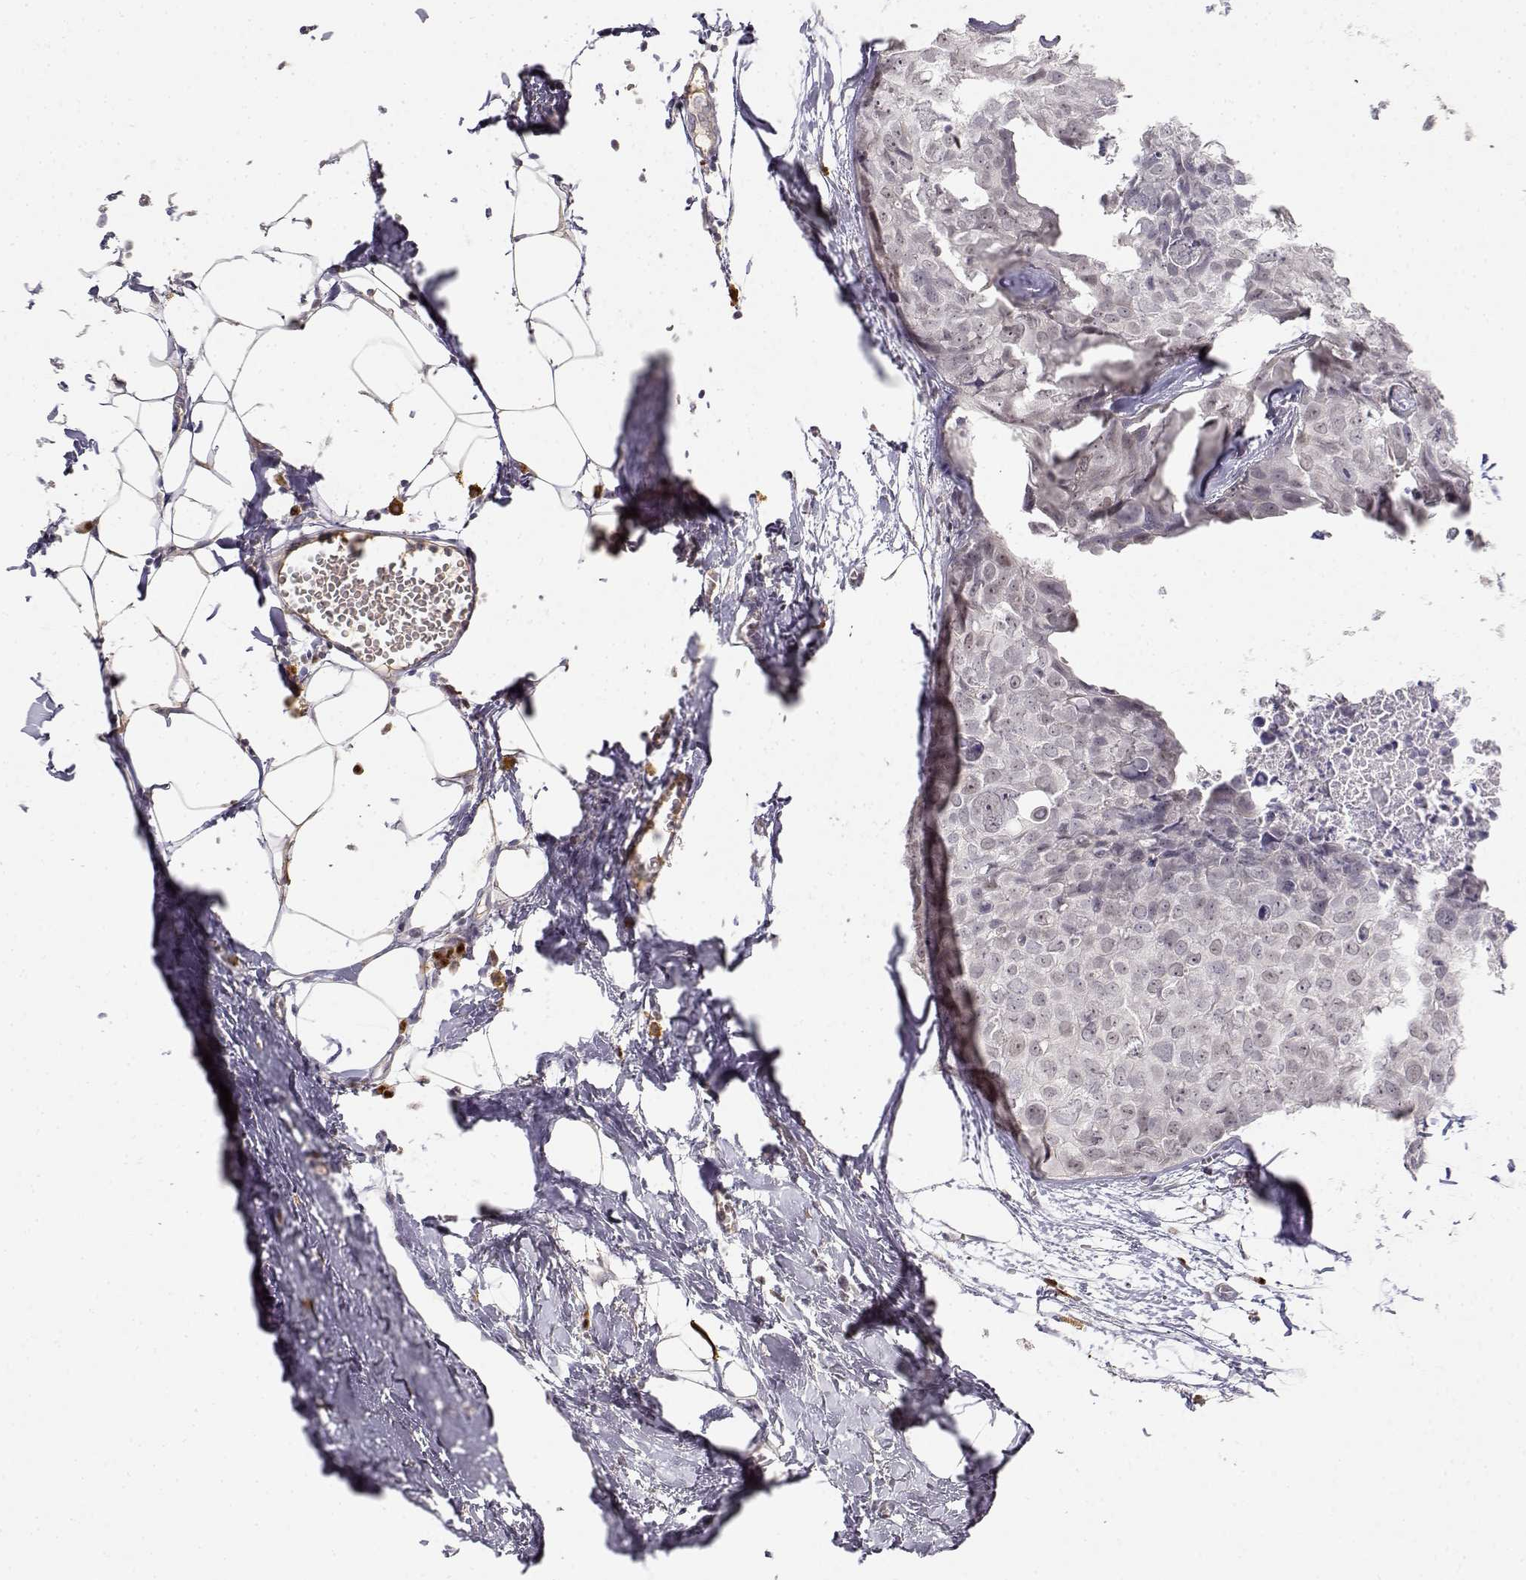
{"staining": {"intensity": "negative", "quantity": "none", "location": "none"}, "tissue": "breast cancer", "cell_type": "Tumor cells", "image_type": "cancer", "snomed": [{"axis": "morphology", "description": "Duct carcinoma"}, {"axis": "topography", "description": "Breast"}], "caption": "DAB immunohistochemical staining of infiltrating ductal carcinoma (breast) exhibits no significant staining in tumor cells. Brightfield microscopy of immunohistochemistry (IHC) stained with DAB (3,3'-diaminobenzidine) (brown) and hematoxylin (blue), captured at high magnification.", "gene": "EAF2", "patient": {"sex": "female", "age": 38}}